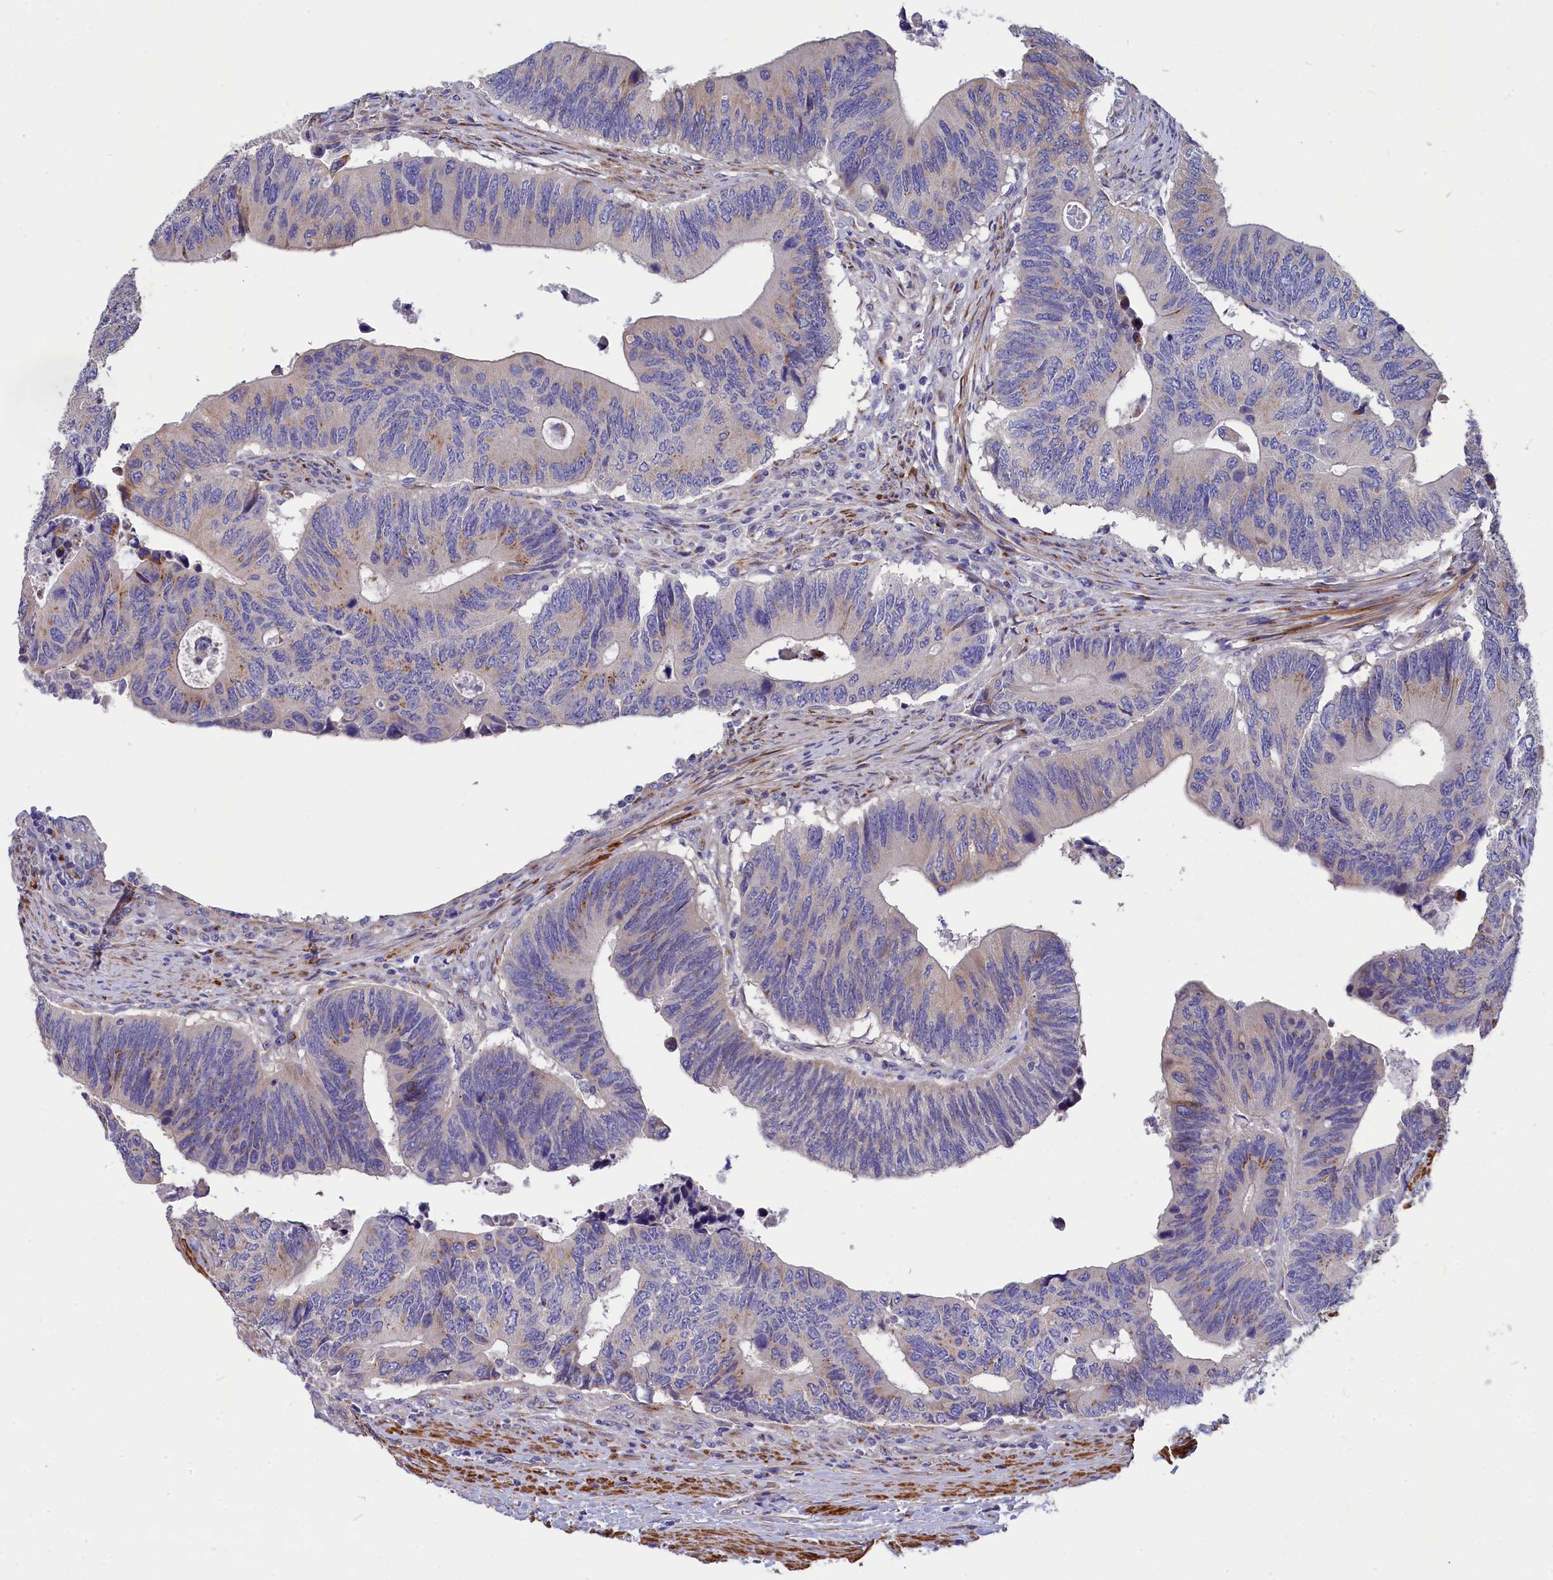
{"staining": {"intensity": "moderate", "quantity": "<25%", "location": "cytoplasmic/membranous"}, "tissue": "colorectal cancer", "cell_type": "Tumor cells", "image_type": "cancer", "snomed": [{"axis": "morphology", "description": "Adenocarcinoma, NOS"}, {"axis": "topography", "description": "Colon"}], "caption": "Moderate cytoplasmic/membranous protein staining is appreciated in approximately <25% of tumor cells in colorectal cancer (adenocarcinoma).", "gene": "TUBGCP4", "patient": {"sex": "male", "age": 87}}